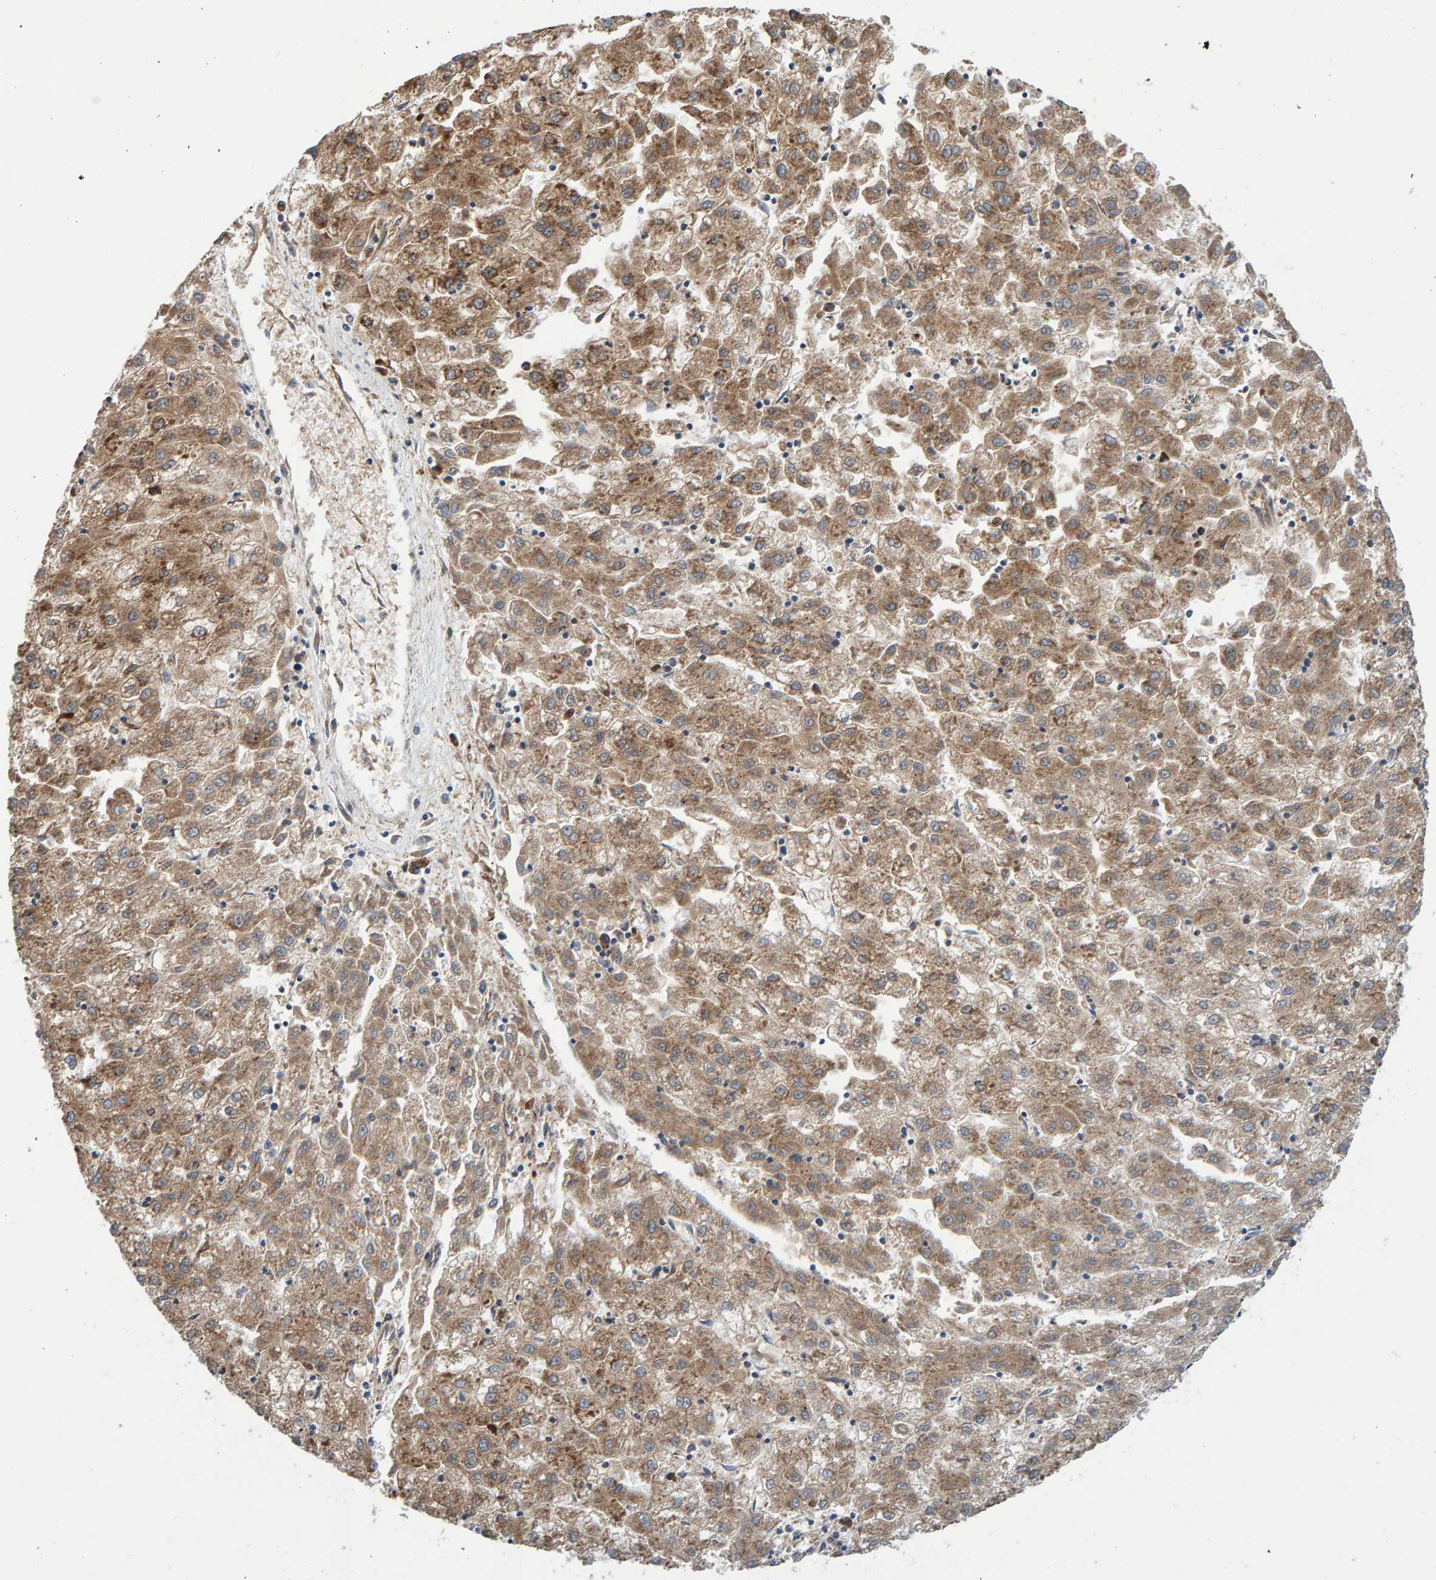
{"staining": {"intensity": "moderate", "quantity": ">75%", "location": "cytoplasmic/membranous"}, "tissue": "liver cancer", "cell_type": "Tumor cells", "image_type": "cancer", "snomed": [{"axis": "morphology", "description": "Carcinoma, Hepatocellular, NOS"}, {"axis": "topography", "description": "Liver"}], "caption": "A photomicrograph showing moderate cytoplasmic/membranous positivity in approximately >75% of tumor cells in liver cancer, as visualized by brown immunohistochemical staining.", "gene": "KIAA0753", "patient": {"sex": "male", "age": 72}}